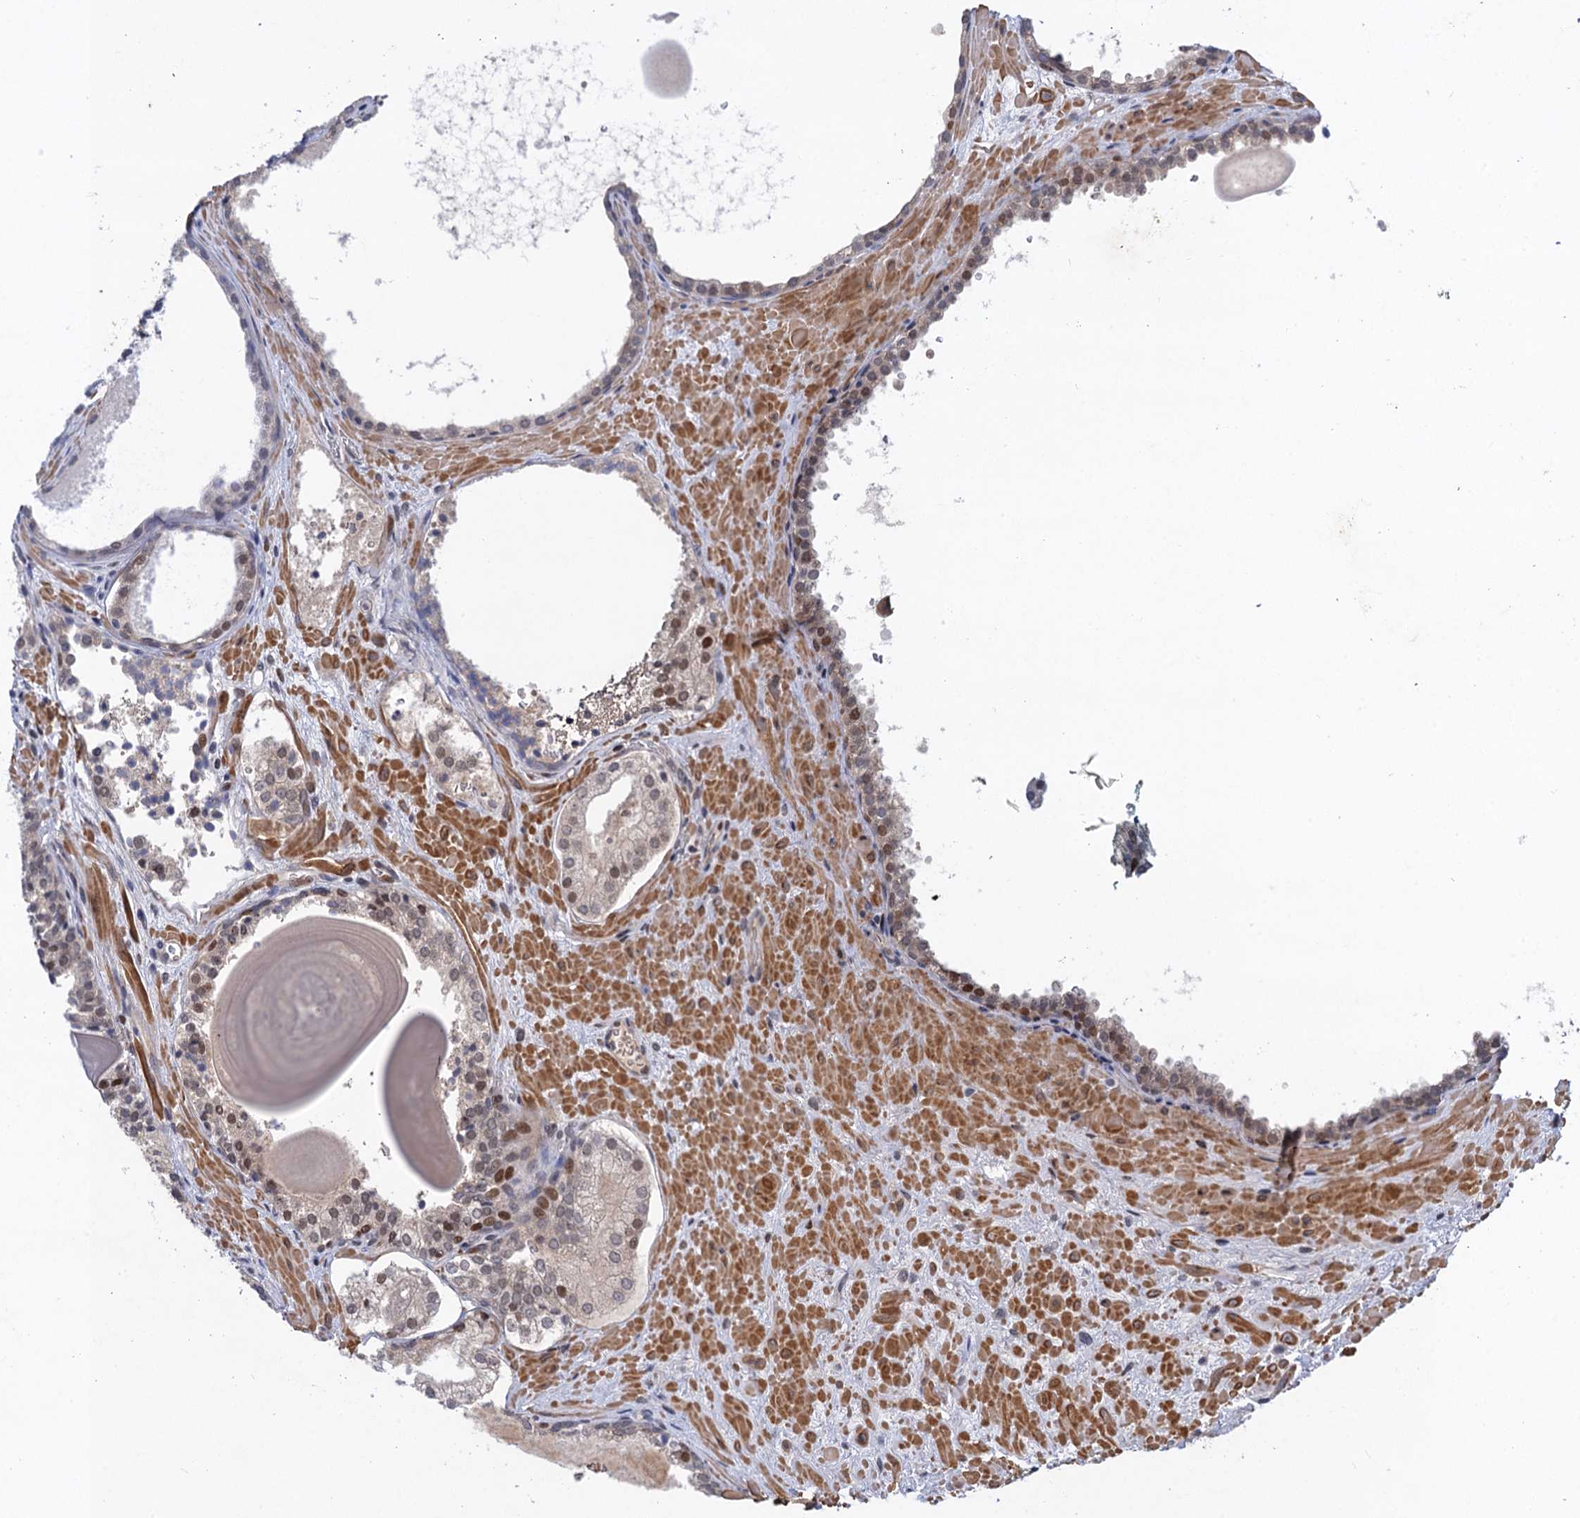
{"staining": {"intensity": "moderate", "quantity": "<25%", "location": "nuclear"}, "tissue": "prostate cancer", "cell_type": "Tumor cells", "image_type": "cancer", "snomed": [{"axis": "morphology", "description": "Adenocarcinoma, High grade"}, {"axis": "topography", "description": "Prostate"}], "caption": "This is a micrograph of IHC staining of prostate cancer, which shows moderate positivity in the nuclear of tumor cells.", "gene": "NEK8", "patient": {"sex": "male", "age": 66}}